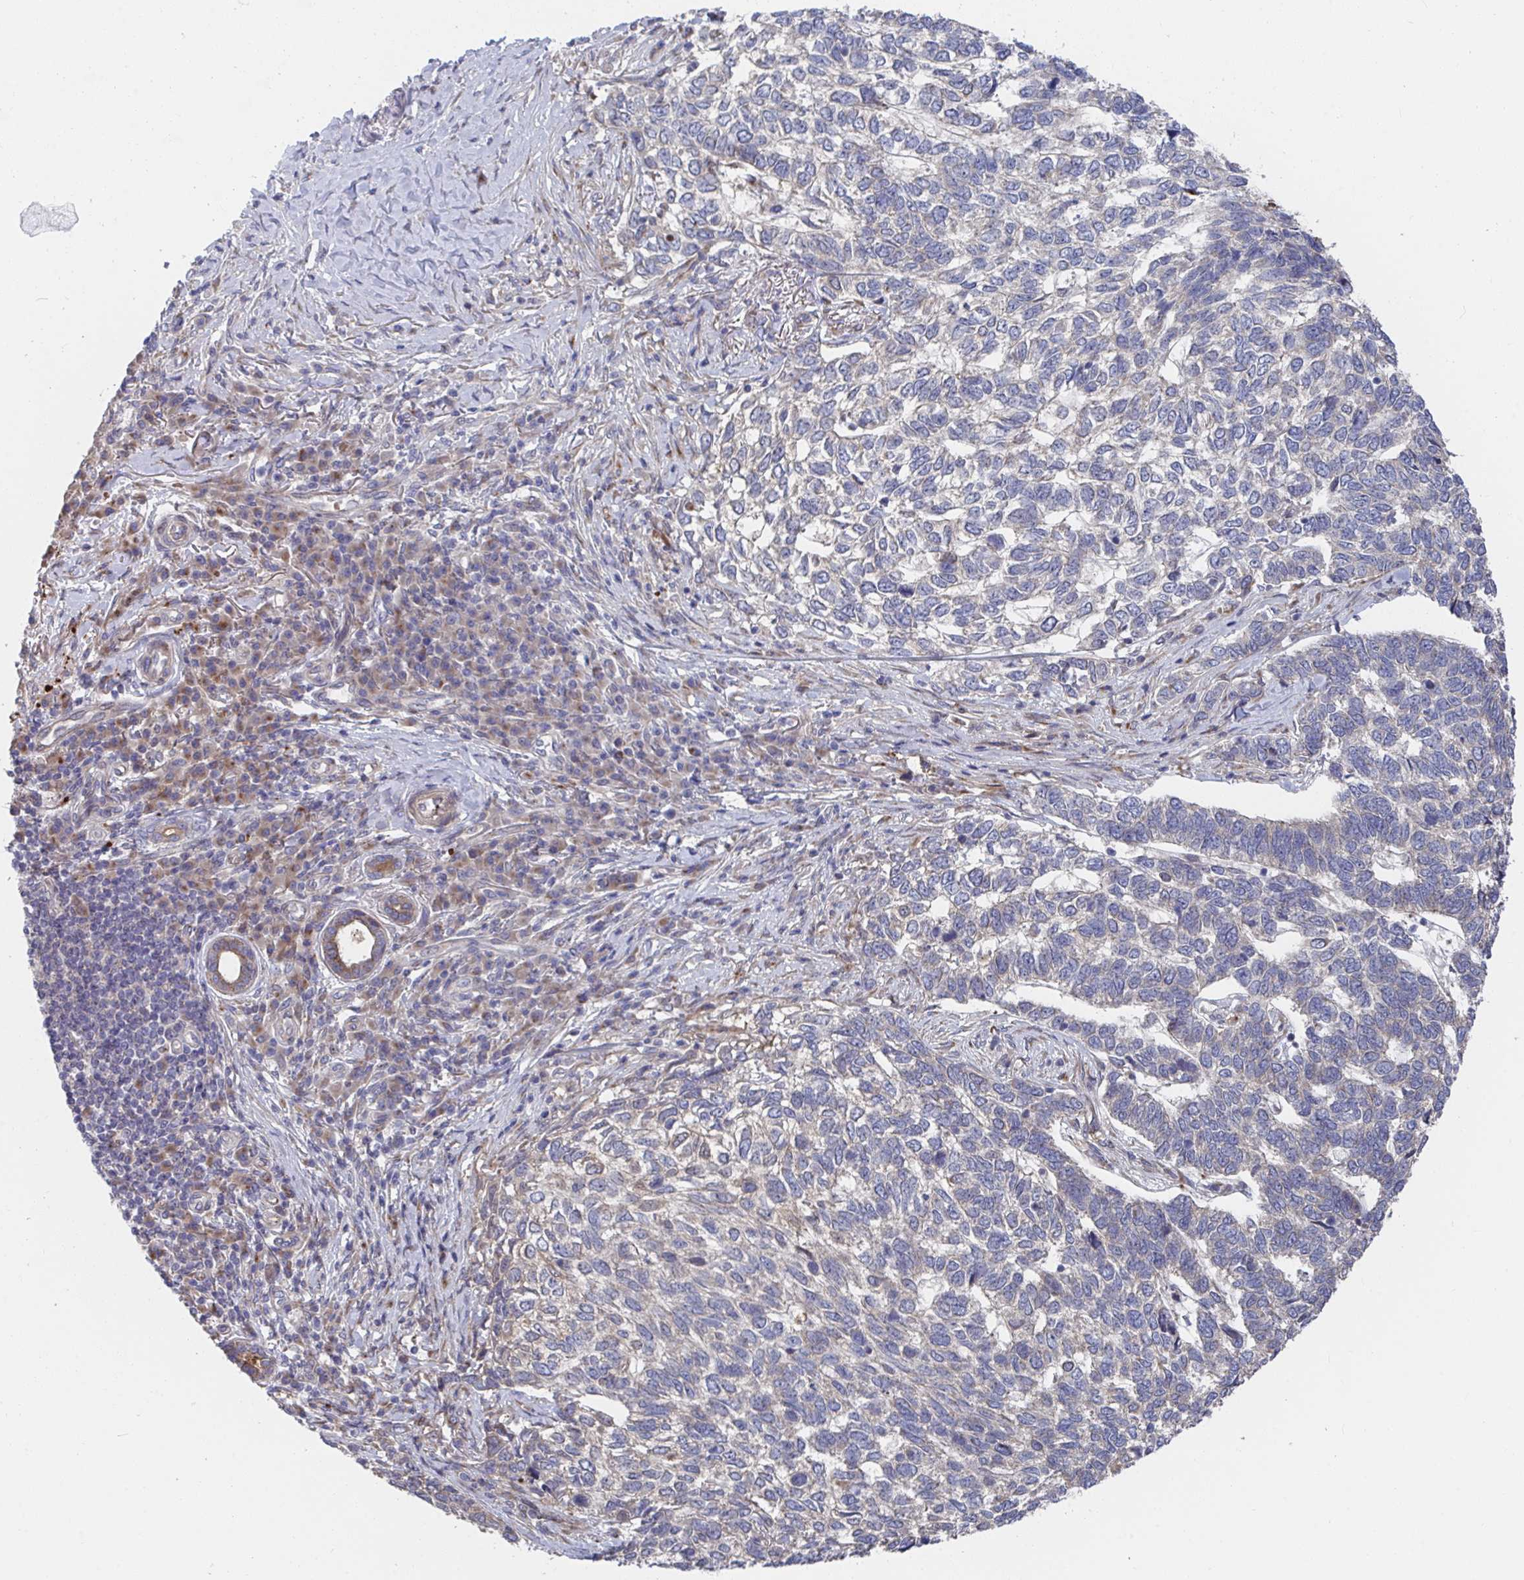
{"staining": {"intensity": "negative", "quantity": "none", "location": "none"}, "tissue": "skin cancer", "cell_type": "Tumor cells", "image_type": "cancer", "snomed": [{"axis": "morphology", "description": "Basal cell carcinoma"}, {"axis": "topography", "description": "Skin"}], "caption": "This is an immunohistochemistry histopathology image of skin basal cell carcinoma. There is no positivity in tumor cells.", "gene": "FJX1", "patient": {"sex": "female", "age": 65}}